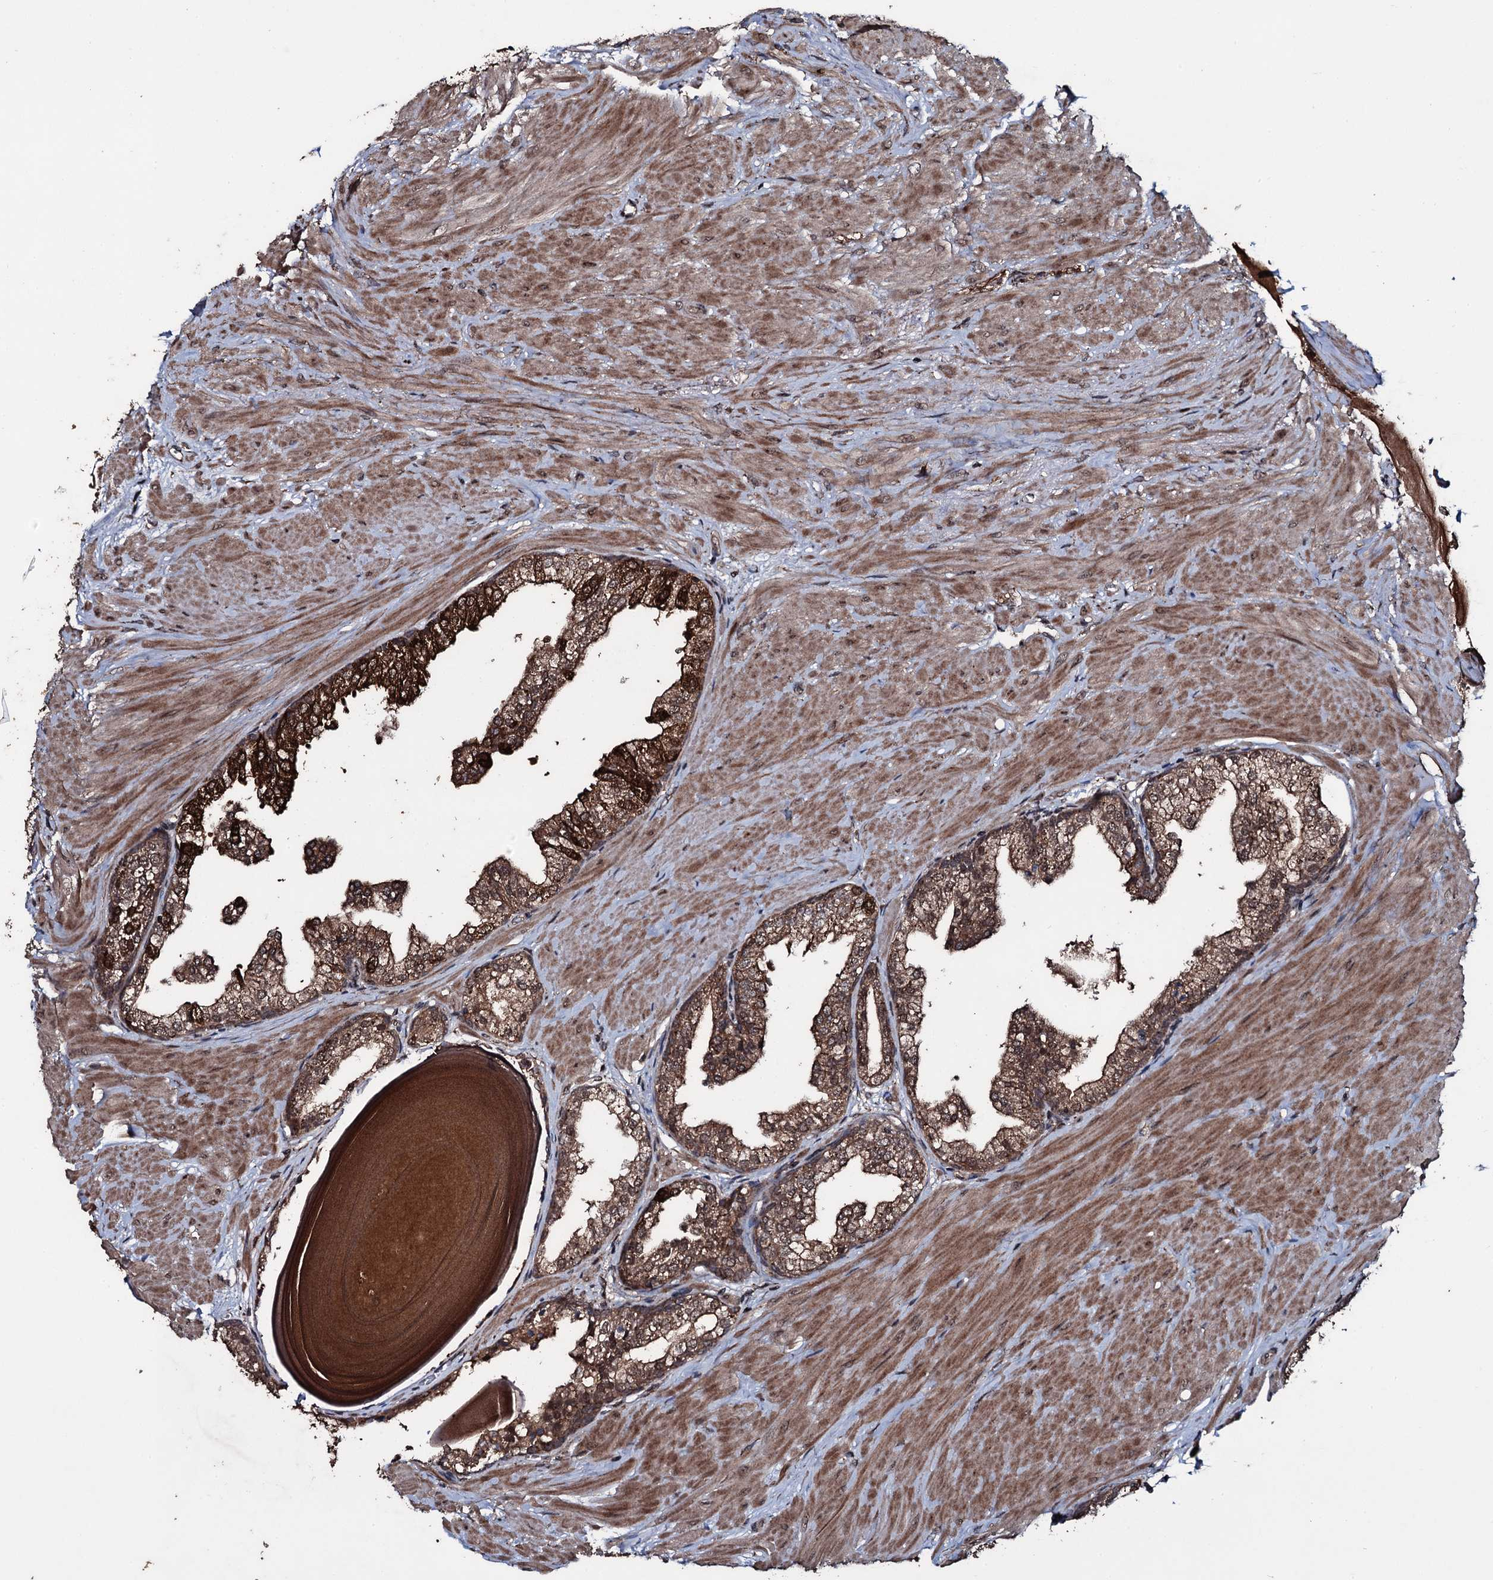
{"staining": {"intensity": "strong", "quantity": ">75%", "location": "cytoplasmic/membranous"}, "tissue": "prostate", "cell_type": "Glandular cells", "image_type": "normal", "snomed": [{"axis": "morphology", "description": "Normal tissue, NOS"}, {"axis": "topography", "description": "Prostate"}], "caption": "Strong cytoplasmic/membranous expression is seen in about >75% of glandular cells in unremarkable prostate.", "gene": "MRPS31", "patient": {"sex": "male", "age": 48}}